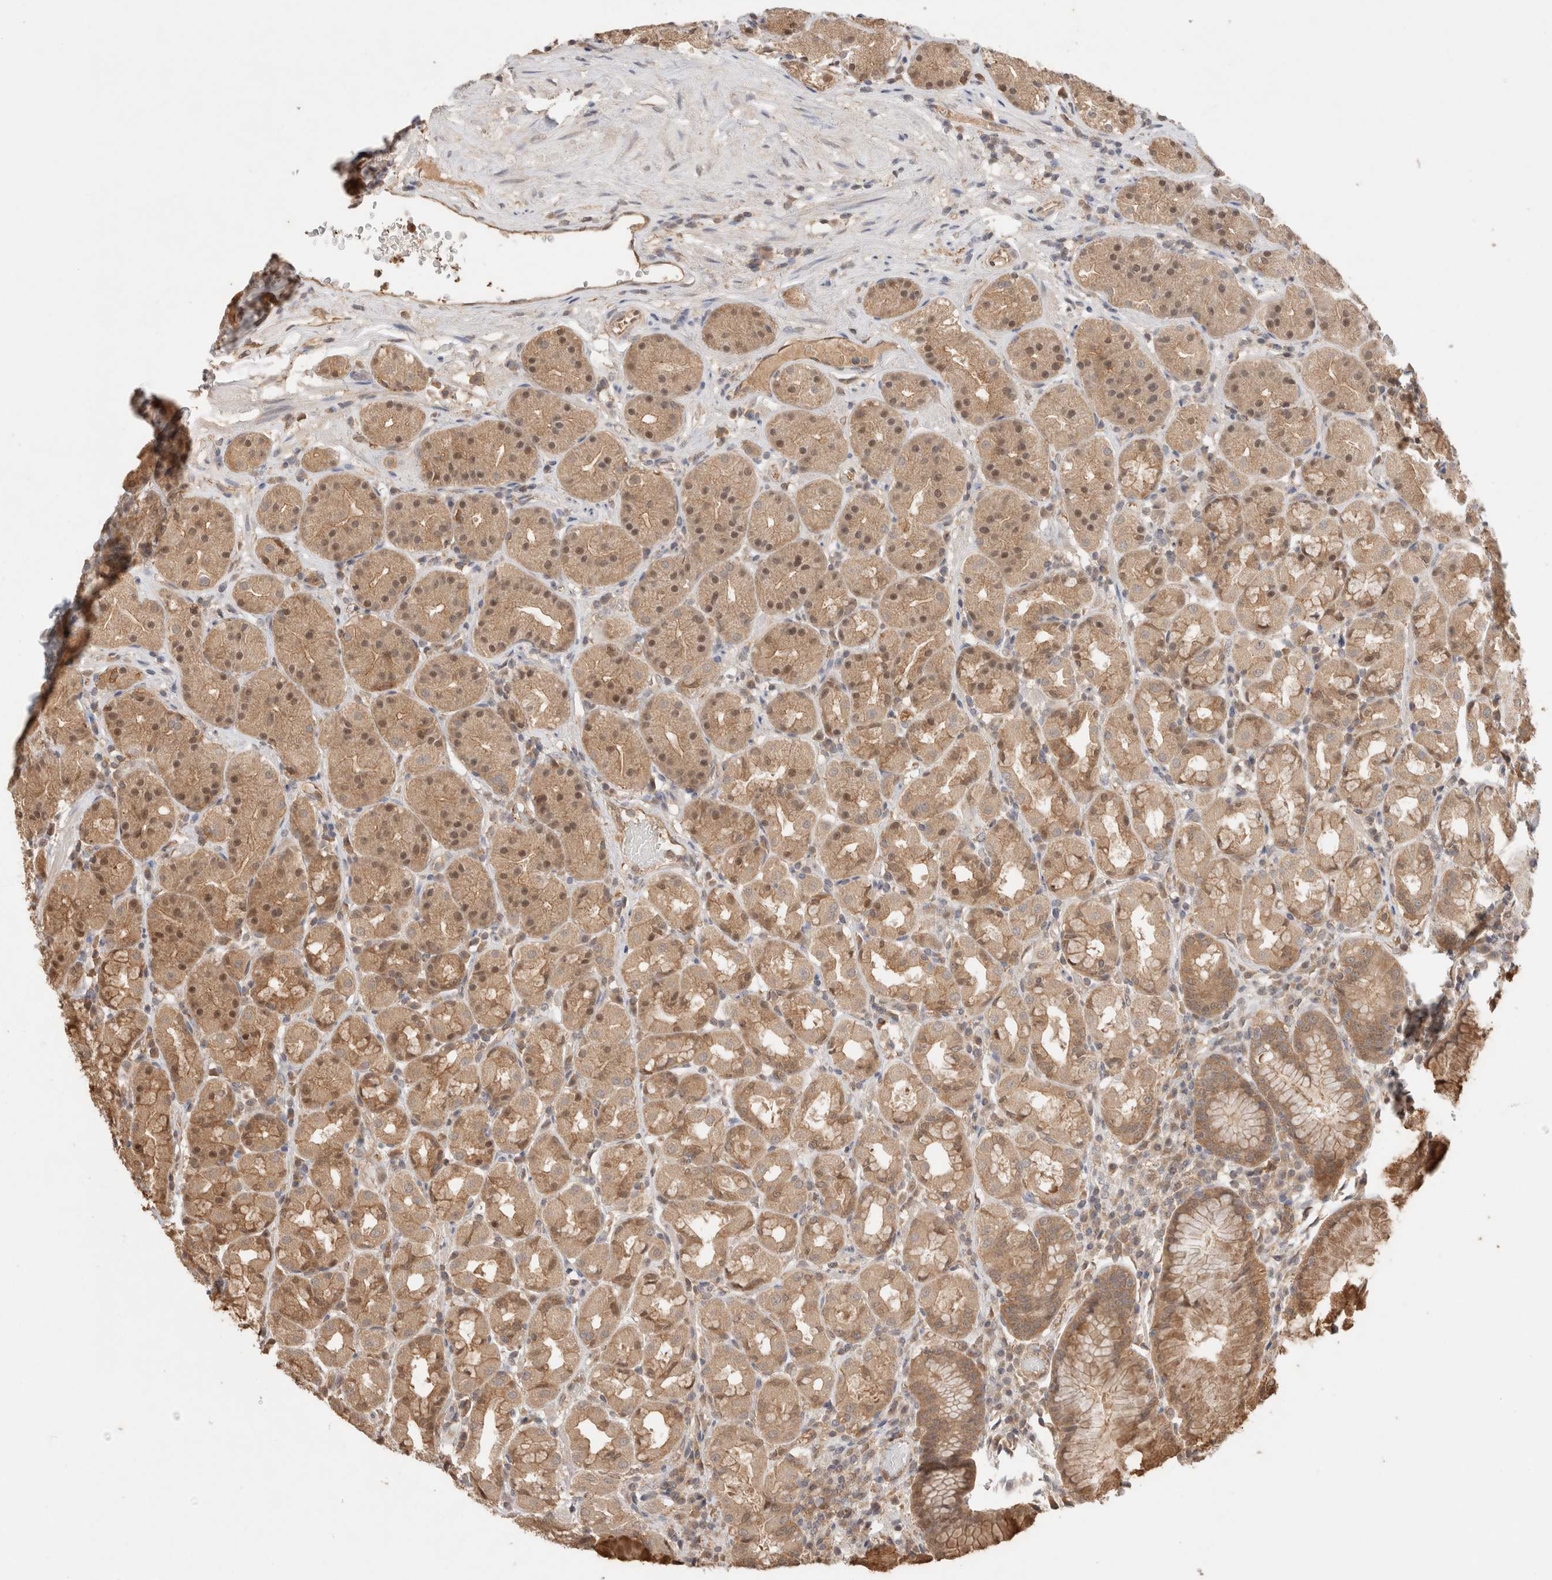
{"staining": {"intensity": "moderate", "quantity": ">75%", "location": "cytoplasmic/membranous,nuclear"}, "tissue": "stomach", "cell_type": "Glandular cells", "image_type": "normal", "snomed": [{"axis": "morphology", "description": "Normal tissue, NOS"}, {"axis": "topography", "description": "Stomach, lower"}], "caption": "Immunohistochemical staining of normal human stomach reveals moderate cytoplasmic/membranous,nuclear protein staining in about >75% of glandular cells. (Brightfield microscopy of DAB IHC at high magnification).", "gene": "YWHAH", "patient": {"sex": "female", "age": 56}}